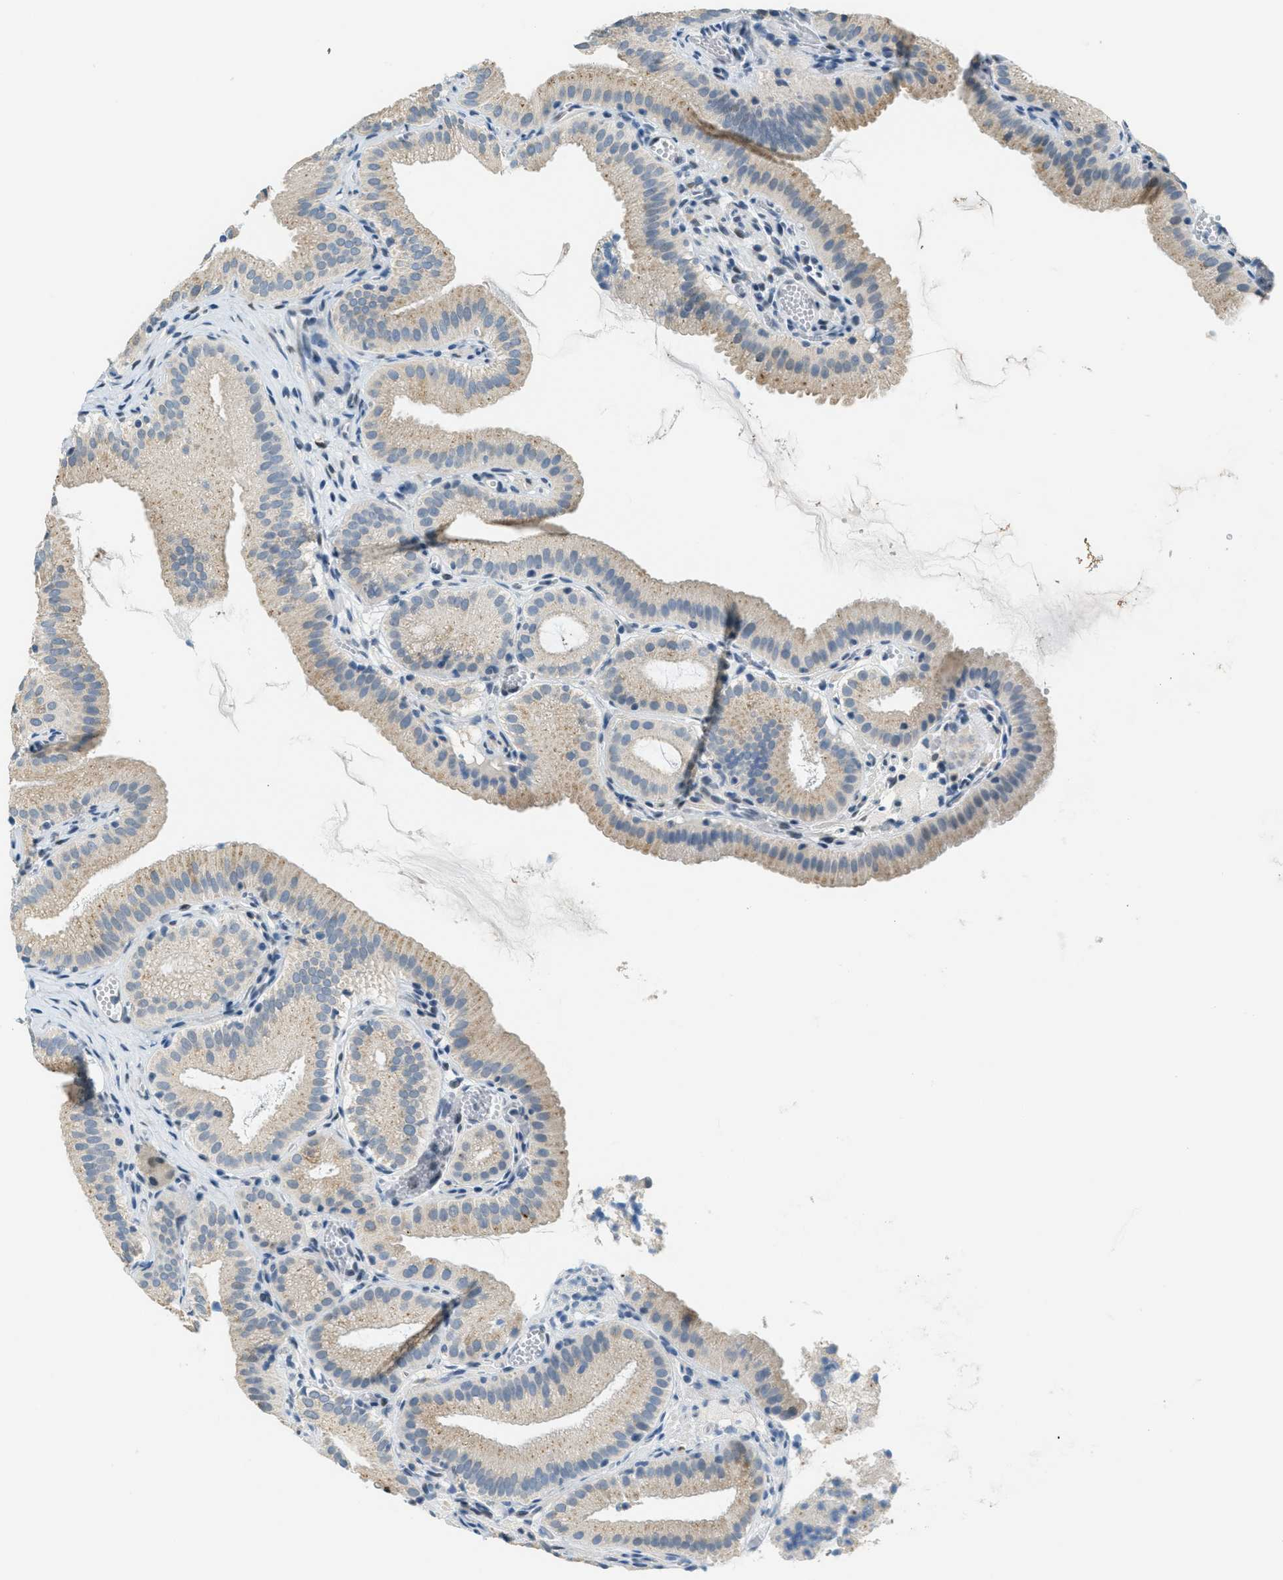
{"staining": {"intensity": "weak", "quantity": ">75%", "location": "cytoplasmic/membranous"}, "tissue": "gallbladder", "cell_type": "Glandular cells", "image_type": "normal", "snomed": [{"axis": "morphology", "description": "Normal tissue, NOS"}, {"axis": "topography", "description": "Gallbladder"}], "caption": "Normal gallbladder was stained to show a protein in brown. There is low levels of weak cytoplasmic/membranous staining in about >75% of glandular cells. (brown staining indicates protein expression, while blue staining denotes nuclei).", "gene": "TCF3", "patient": {"sex": "male", "age": 54}}